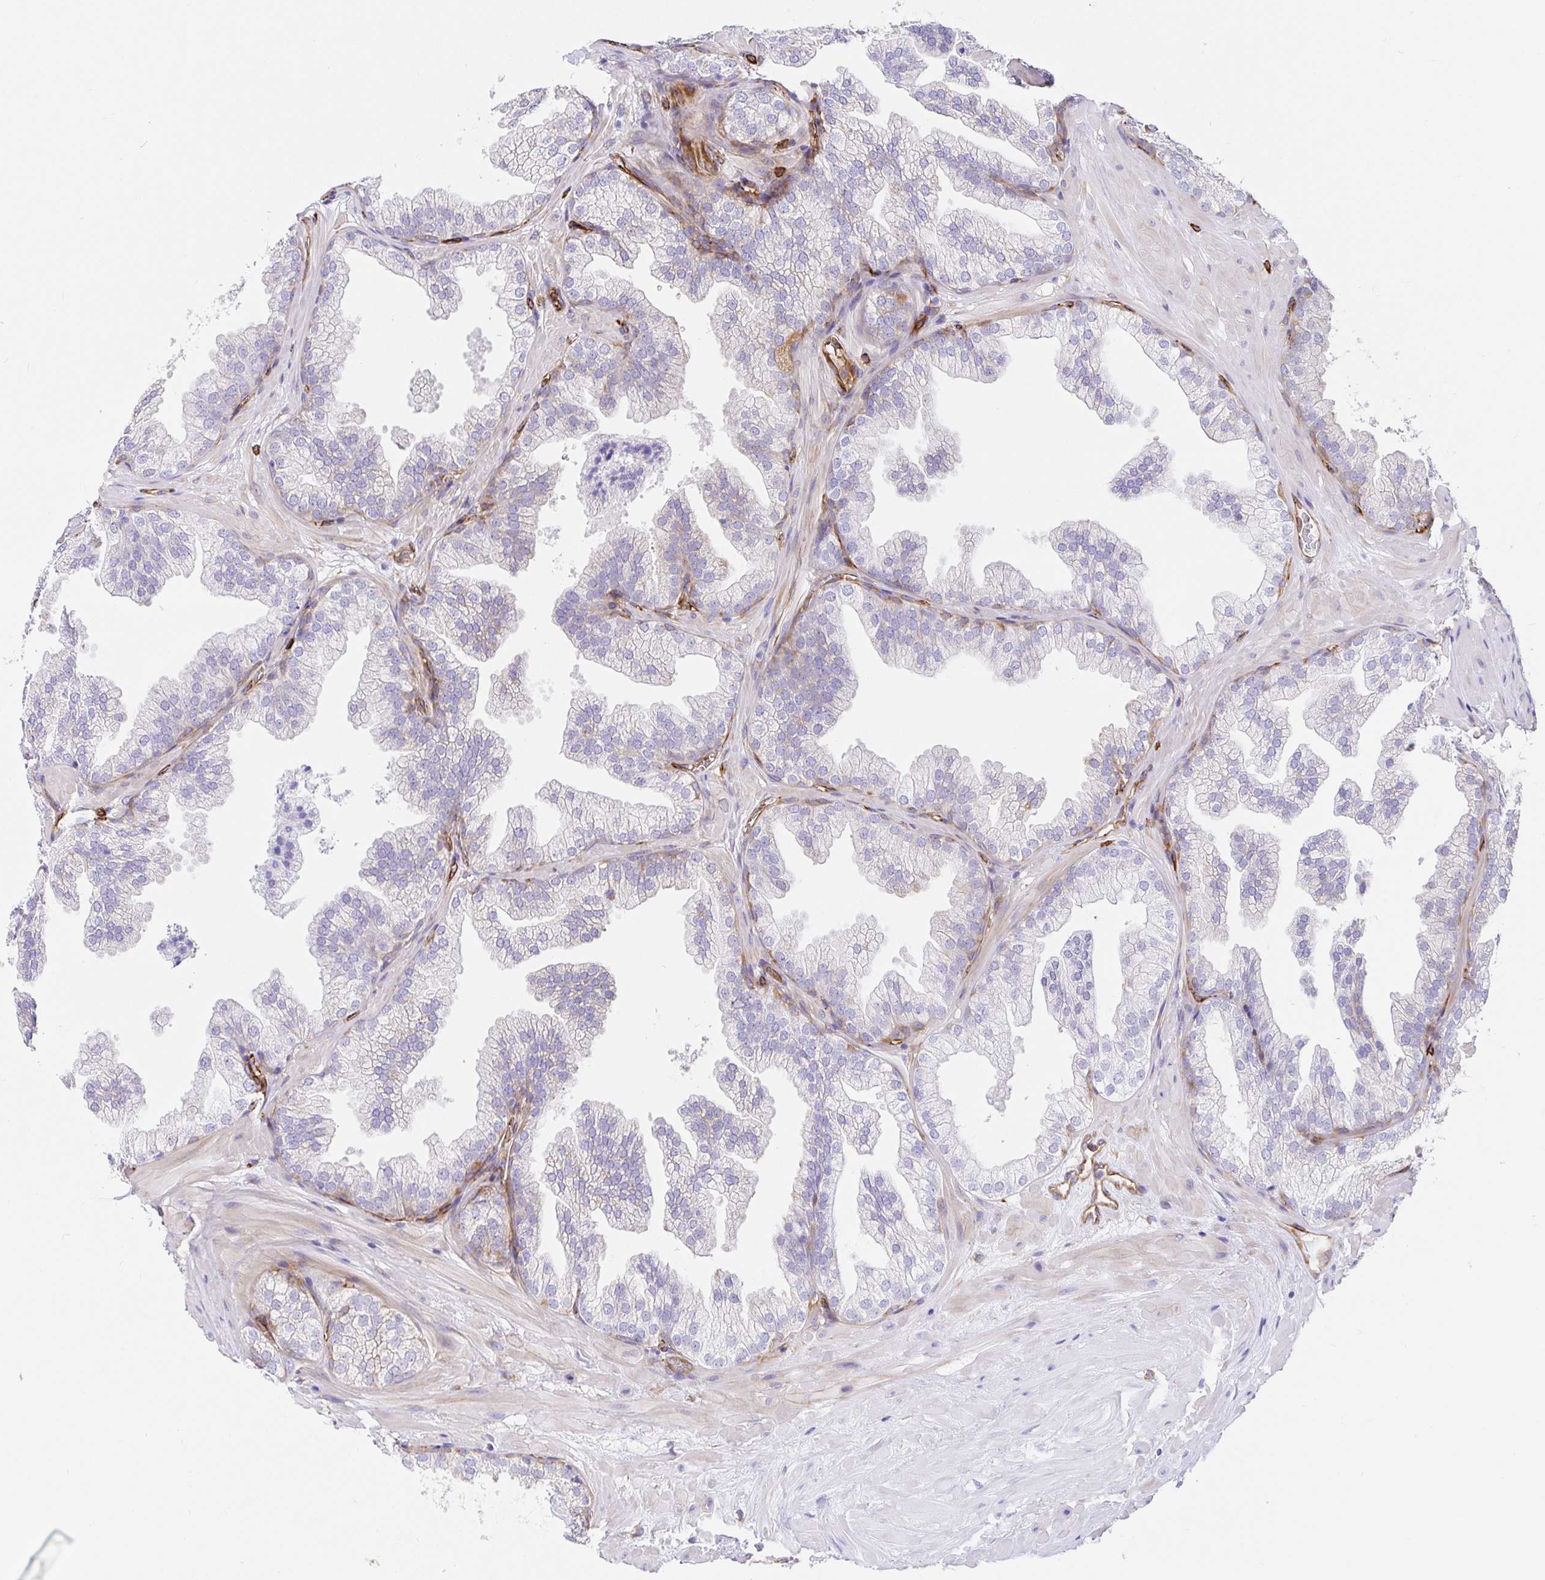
{"staining": {"intensity": "negative", "quantity": "none", "location": "none"}, "tissue": "prostate", "cell_type": "Glandular cells", "image_type": "normal", "snomed": [{"axis": "morphology", "description": "Normal tissue, NOS"}, {"axis": "topography", "description": "Prostate"}], "caption": "Immunohistochemistry (IHC) histopathology image of benign human prostate stained for a protein (brown), which shows no positivity in glandular cells.", "gene": "DOCK1", "patient": {"sex": "male", "age": 37}}